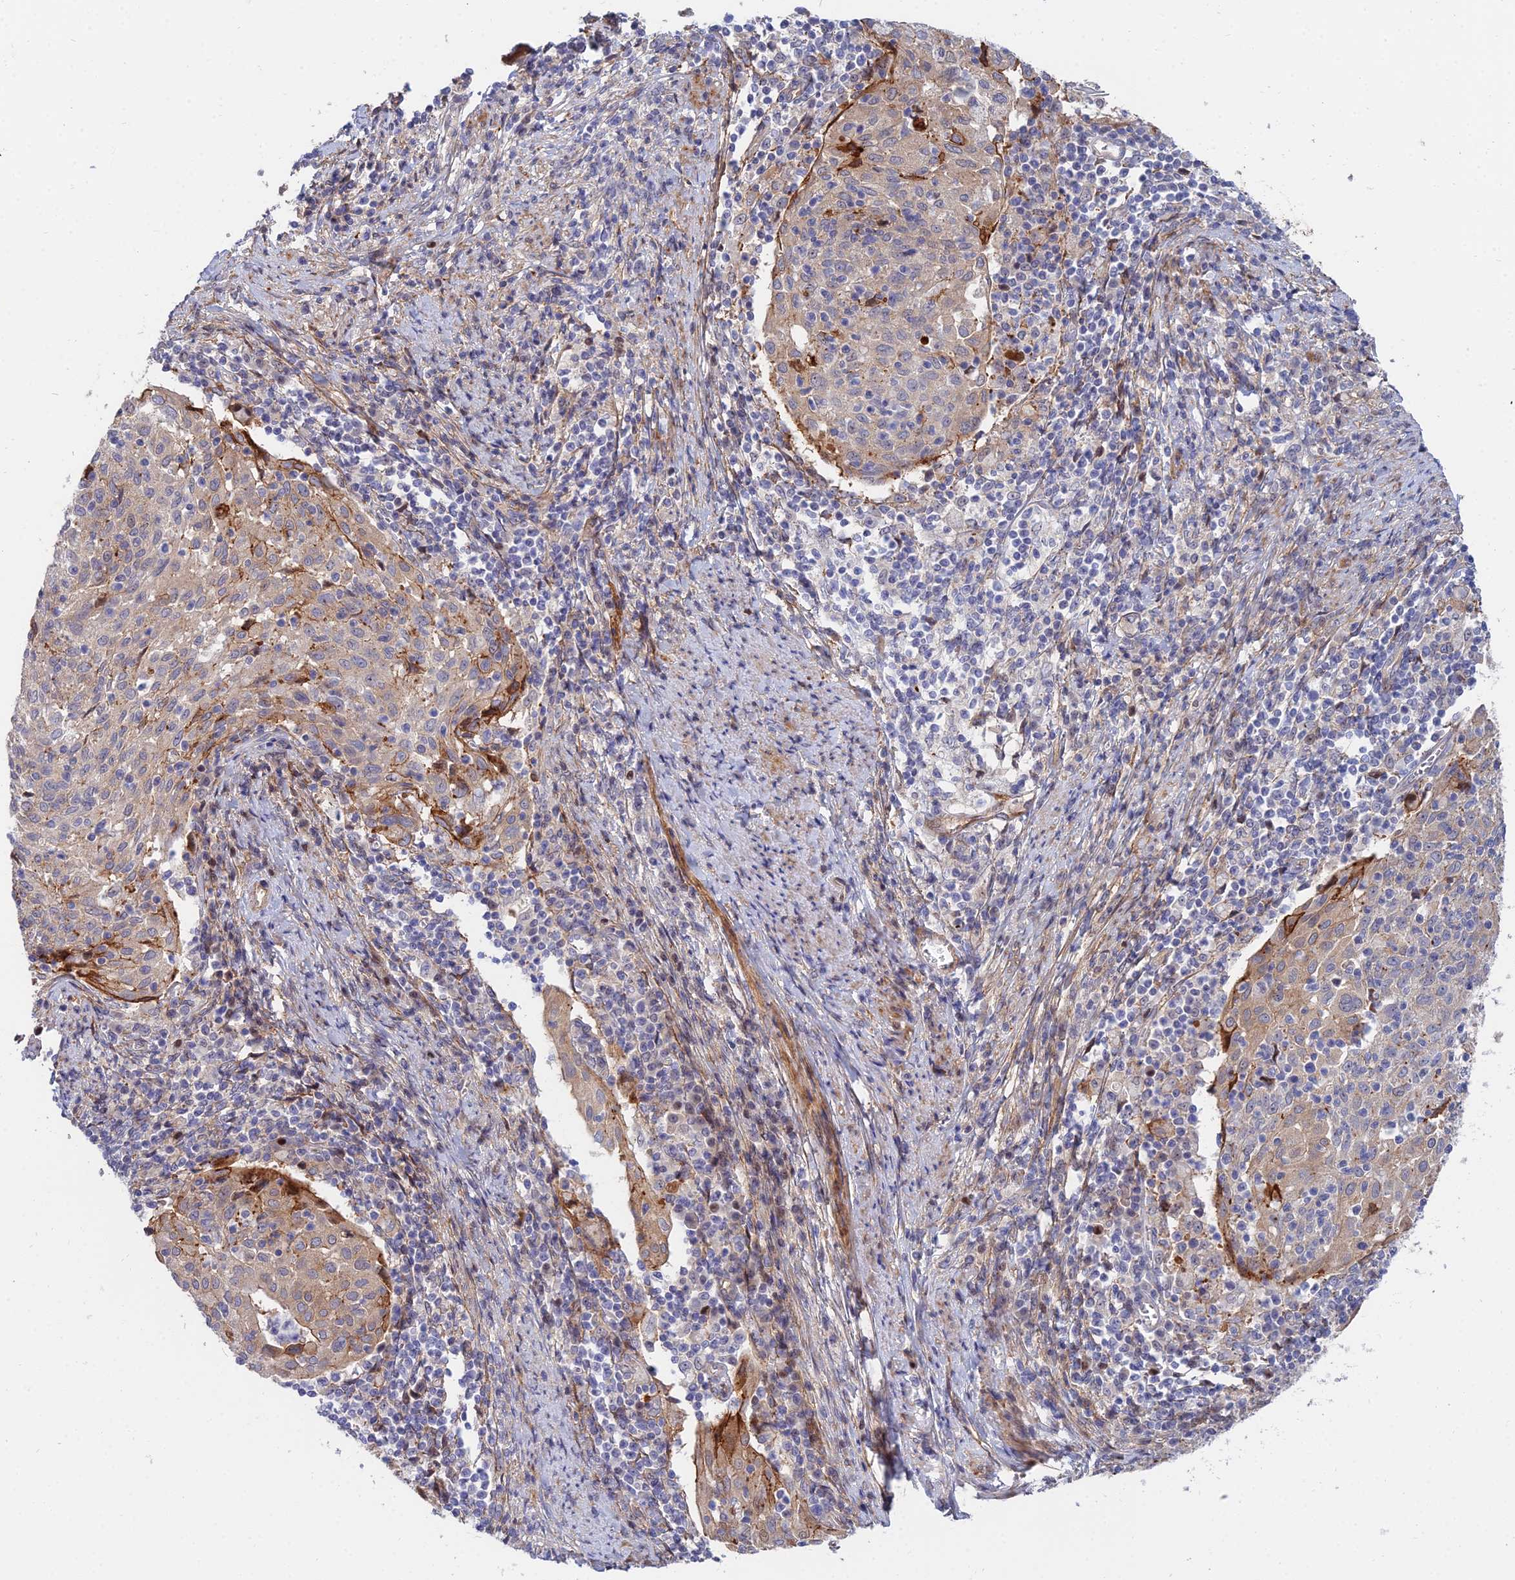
{"staining": {"intensity": "moderate", "quantity": "<25%", "location": "cytoplasmic/membranous"}, "tissue": "cervical cancer", "cell_type": "Tumor cells", "image_type": "cancer", "snomed": [{"axis": "morphology", "description": "Squamous cell carcinoma, NOS"}, {"axis": "topography", "description": "Cervix"}], "caption": "Protein analysis of cervical squamous cell carcinoma tissue demonstrates moderate cytoplasmic/membranous staining in approximately <25% of tumor cells.", "gene": "TRIM43B", "patient": {"sex": "female", "age": 52}}